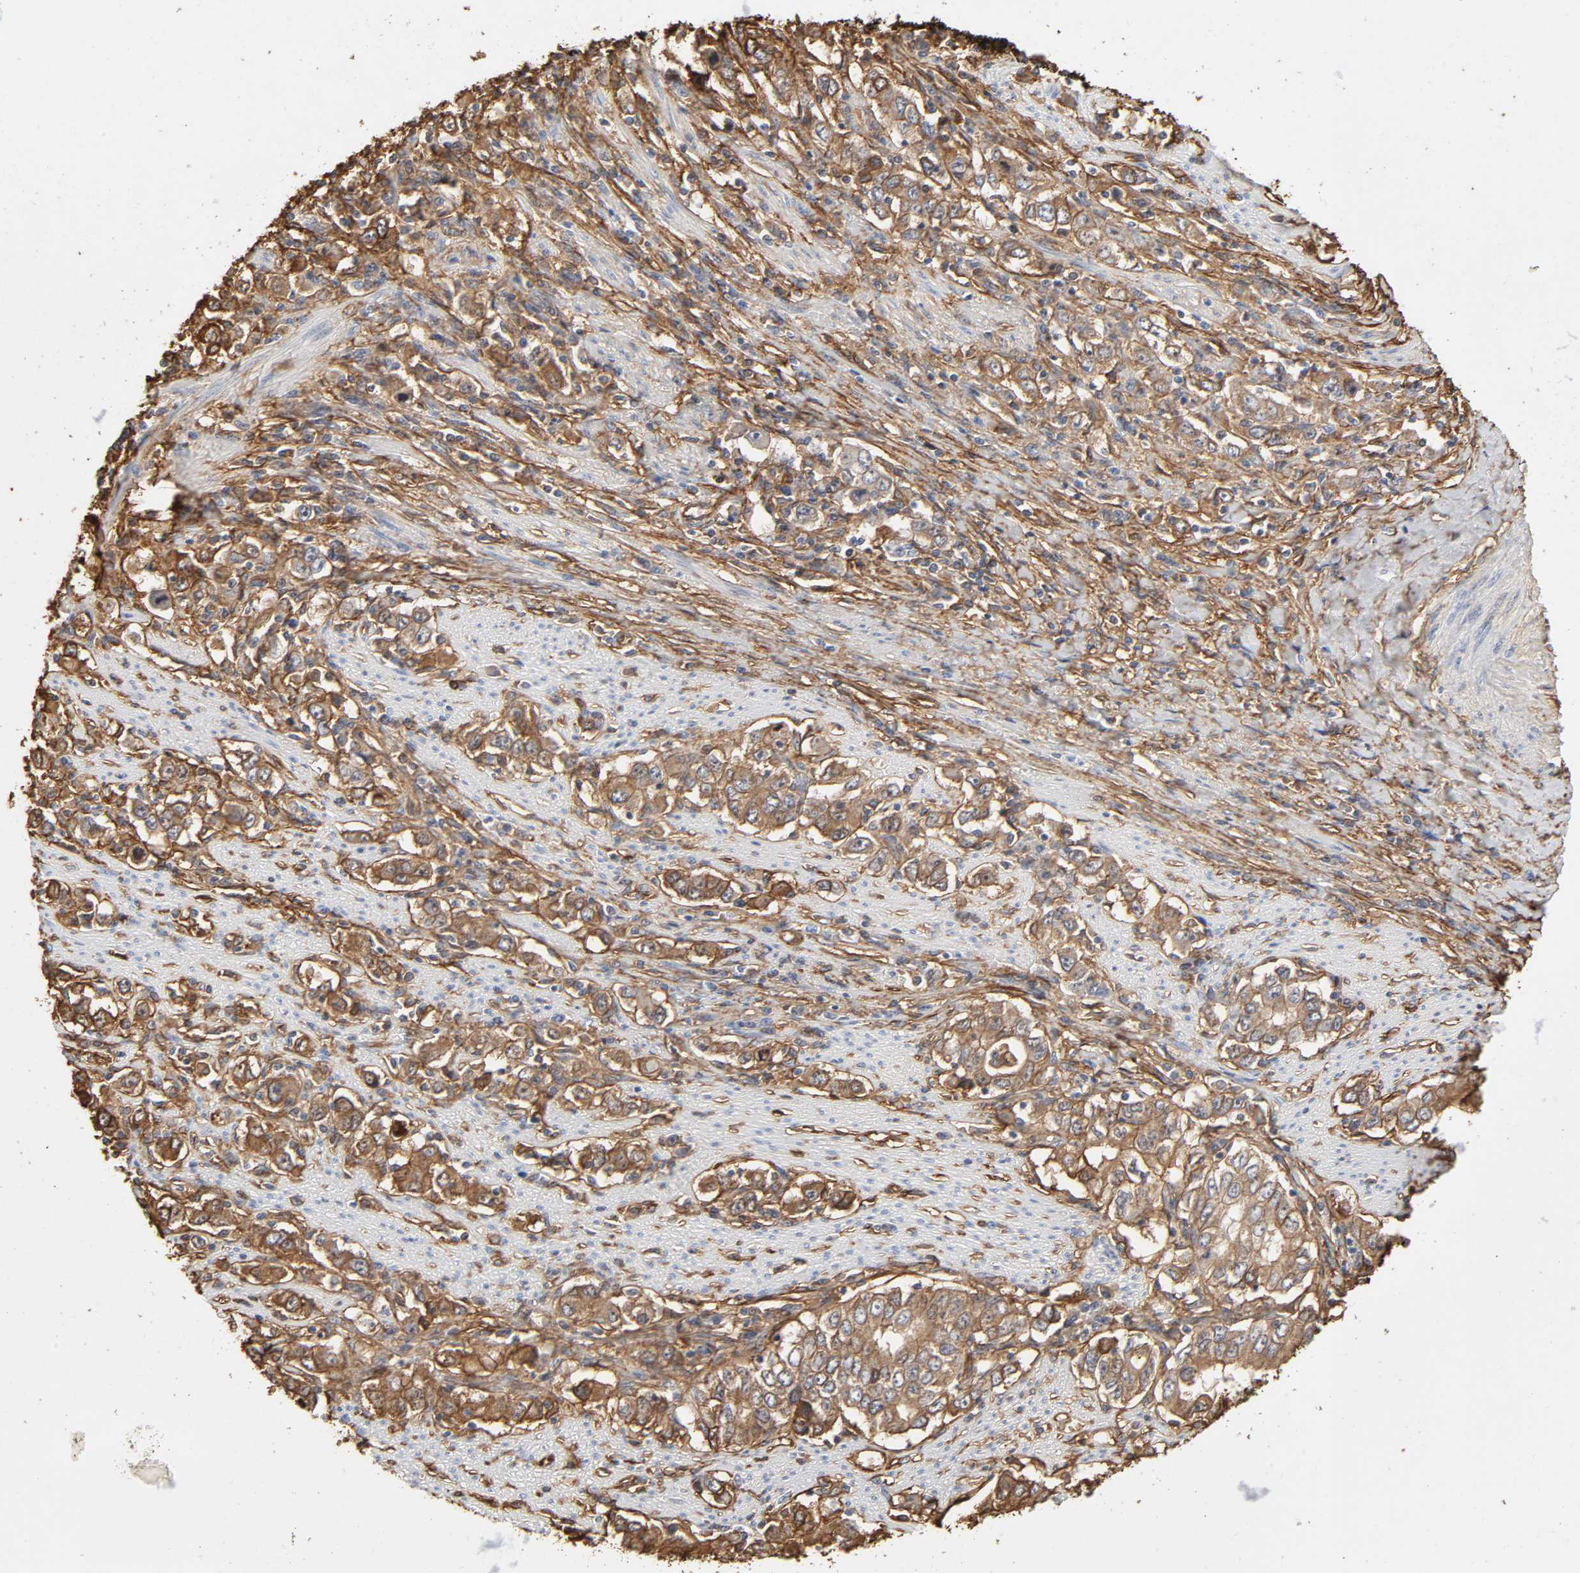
{"staining": {"intensity": "moderate", "quantity": ">75%", "location": "cytoplasmic/membranous"}, "tissue": "stomach cancer", "cell_type": "Tumor cells", "image_type": "cancer", "snomed": [{"axis": "morphology", "description": "Adenocarcinoma, NOS"}, {"axis": "topography", "description": "Stomach, lower"}], "caption": "Immunohistochemistry (IHC) of stomach cancer (adenocarcinoma) demonstrates medium levels of moderate cytoplasmic/membranous expression in approximately >75% of tumor cells. (brown staining indicates protein expression, while blue staining denotes nuclei).", "gene": "ANXA2", "patient": {"sex": "female", "age": 72}}